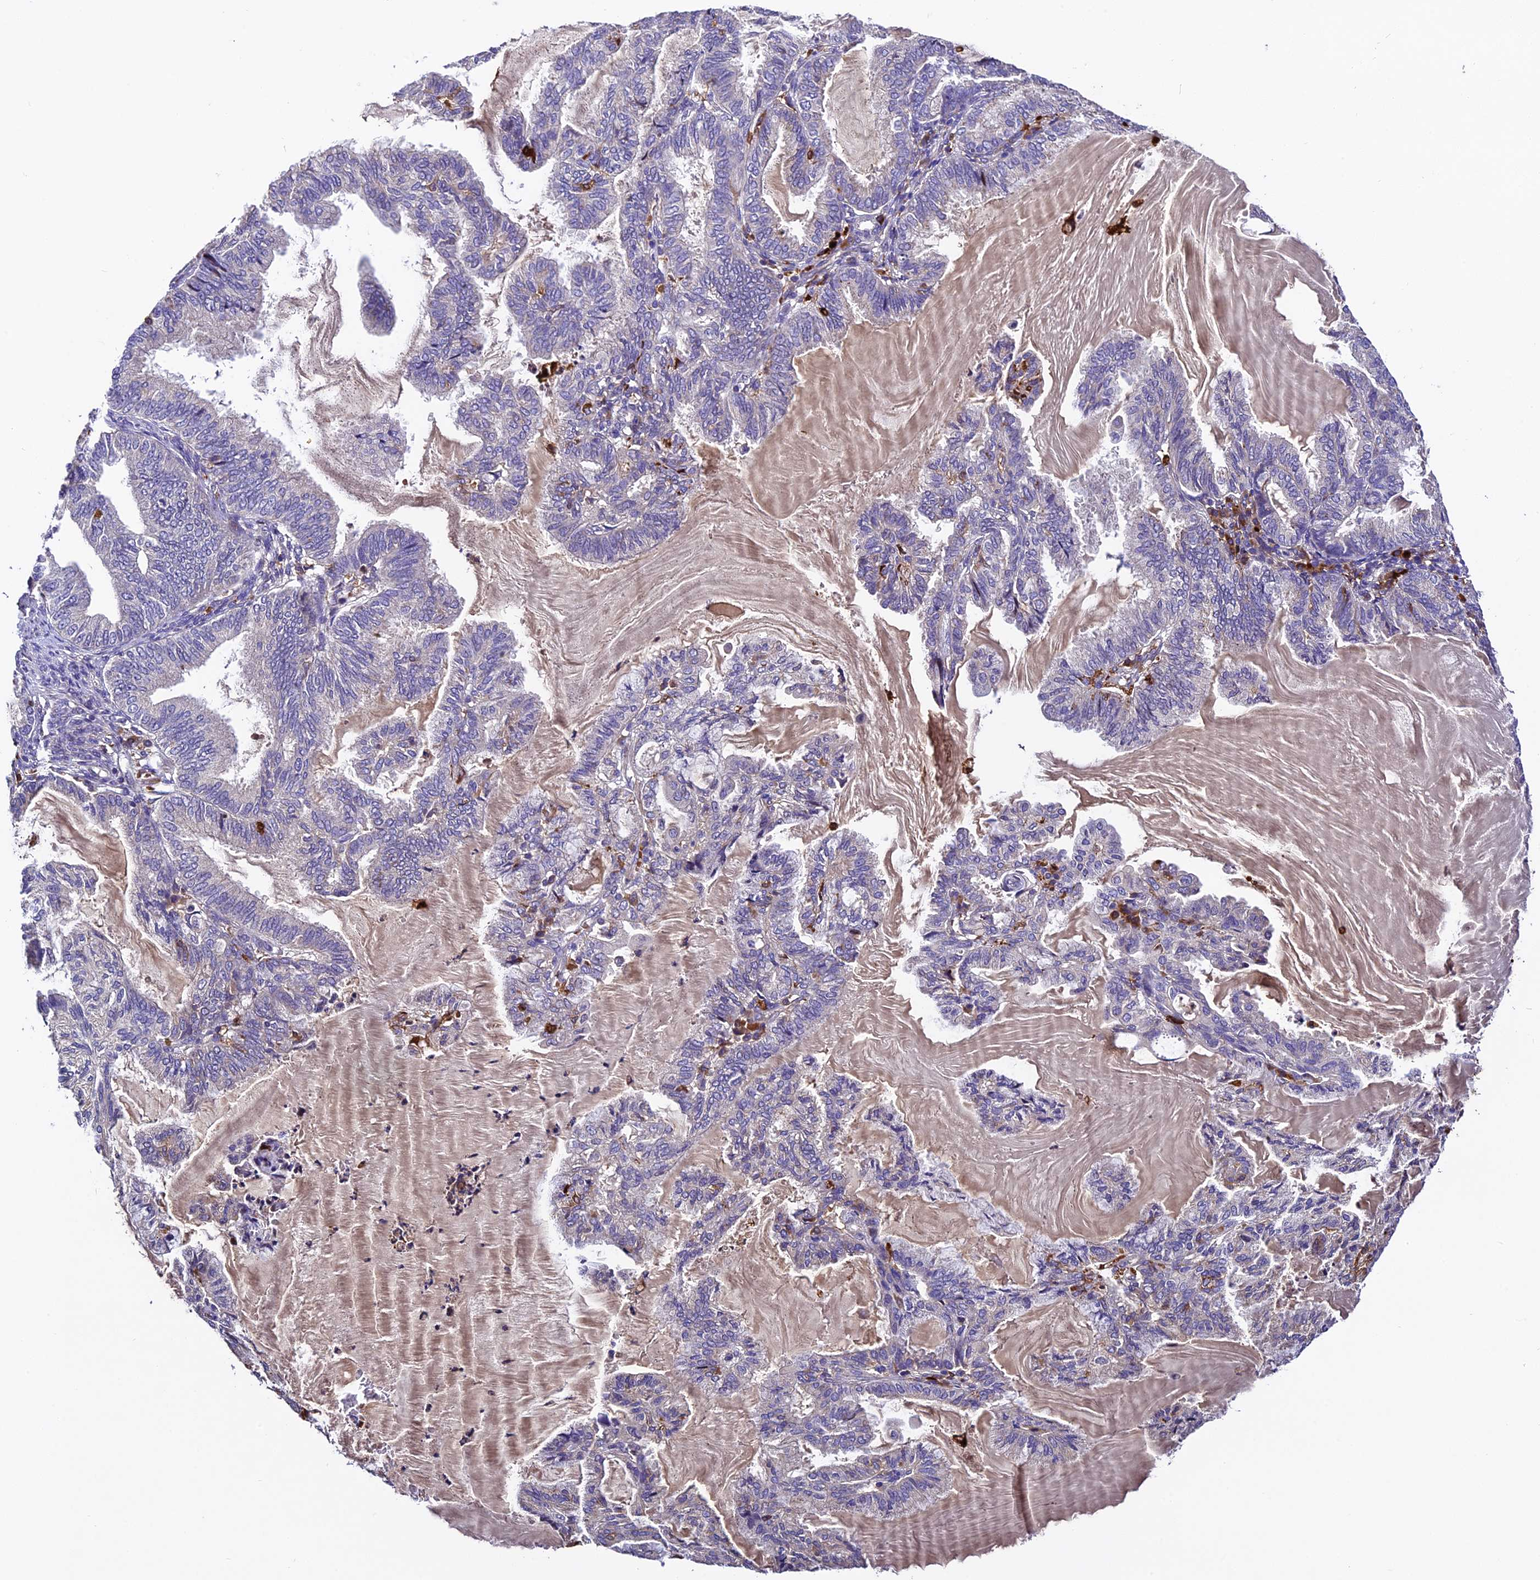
{"staining": {"intensity": "negative", "quantity": "none", "location": "none"}, "tissue": "endometrial cancer", "cell_type": "Tumor cells", "image_type": "cancer", "snomed": [{"axis": "morphology", "description": "Adenocarcinoma, NOS"}, {"axis": "topography", "description": "Endometrium"}], "caption": "Protein analysis of endometrial cancer (adenocarcinoma) shows no significant positivity in tumor cells.", "gene": "CILP2", "patient": {"sex": "female", "age": 86}}